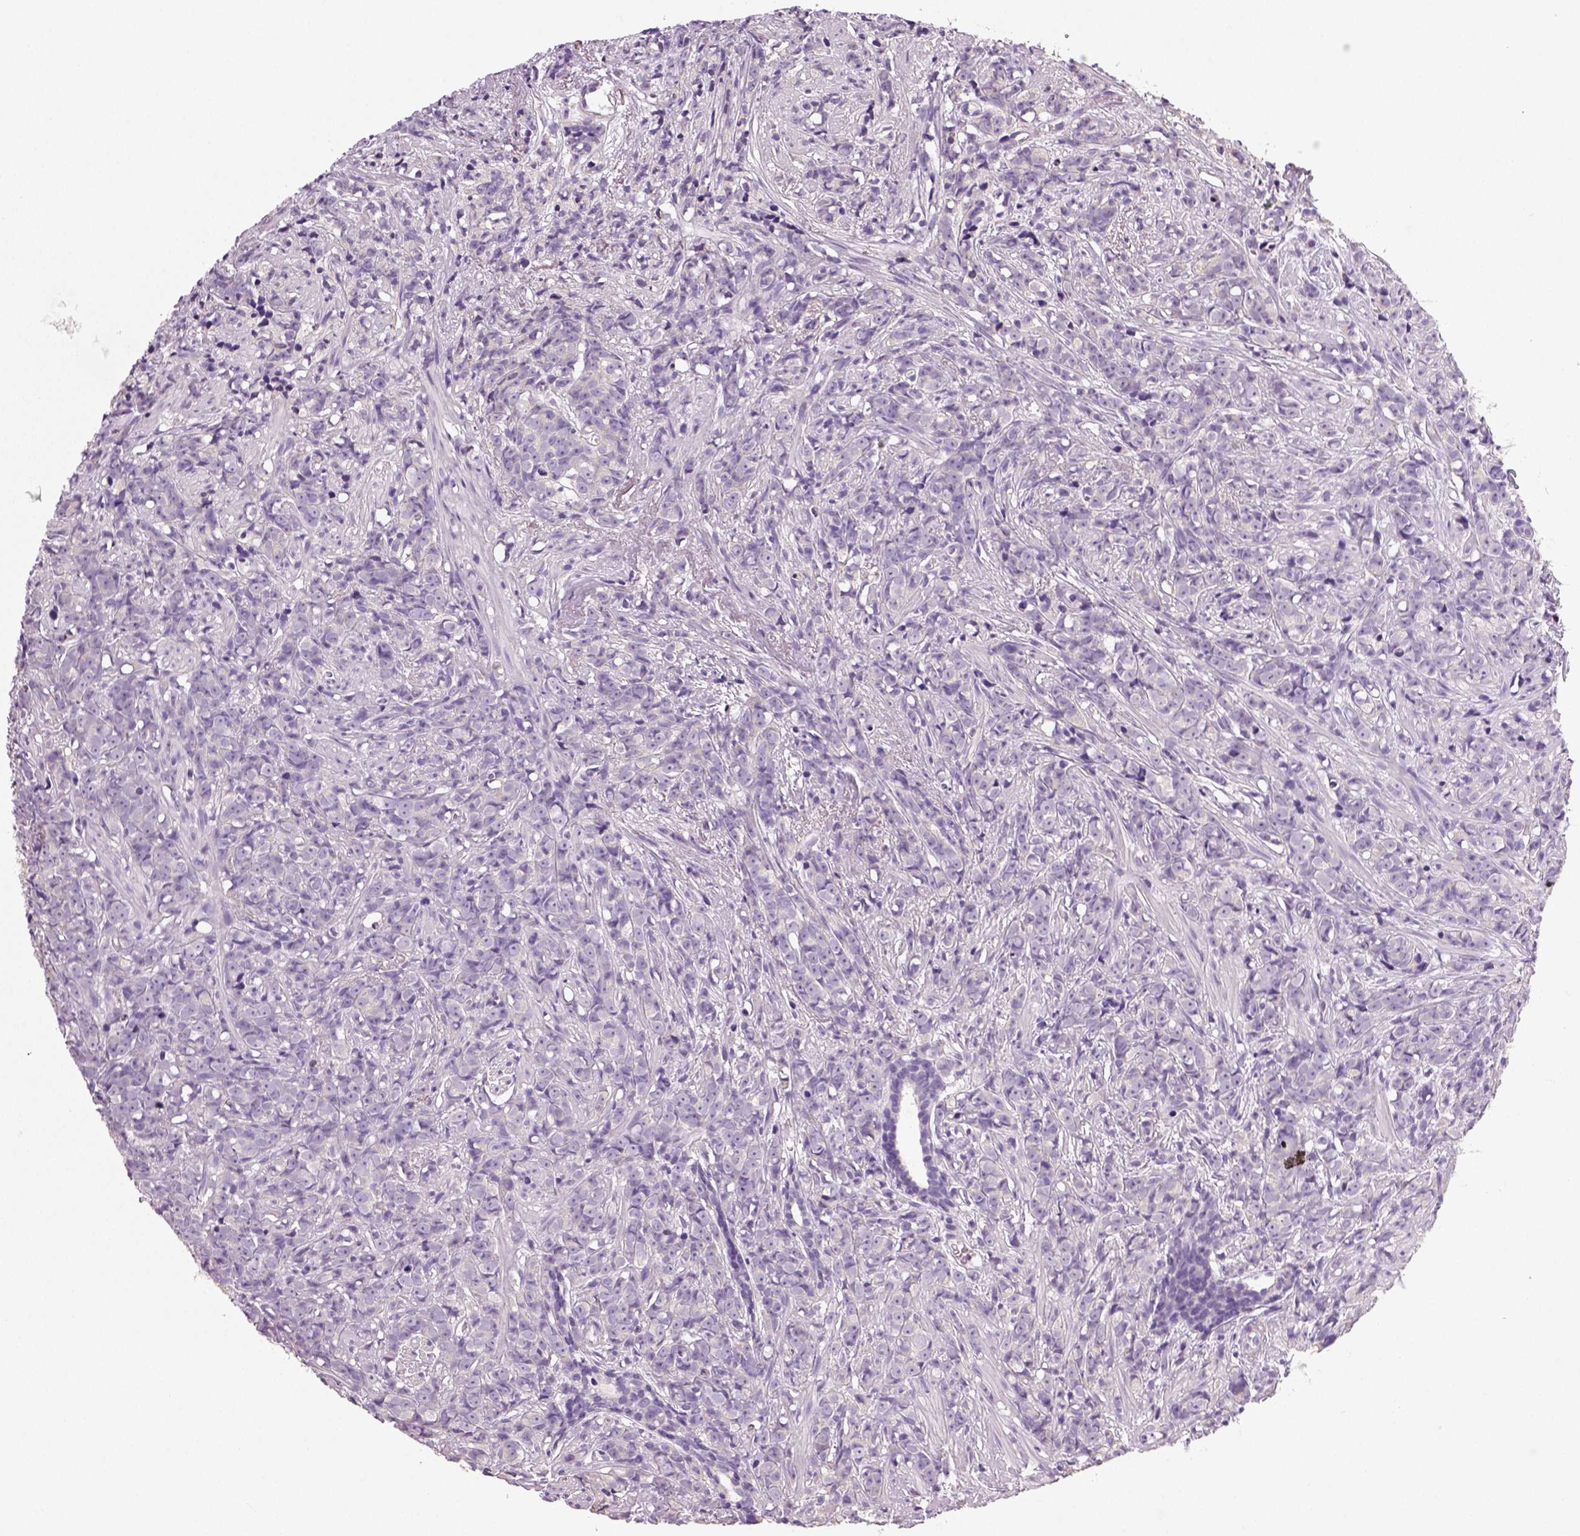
{"staining": {"intensity": "negative", "quantity": "none", "location": "none"}, "tissue": "prostate cancer", "cell_type": "Tumor cells", "image_type": "cancer", "snomed": [{"axis": "morphology", "description": "Adenocarcinoma, High grade"}, {"axis": "topography", "description": "Prostate"}], "caption": "The immunohistochemistry (IHC) histopathology image has no significant staining in tumor cells of prostate cancer (high-grade adenocarcinoma) tissue. (Brightfield microscopy of DAB (3,3'-diaminobenzidine) IHC at high magnification).", "gene": "NECAB2", "patient": {"sex": "male", "age": 81}}